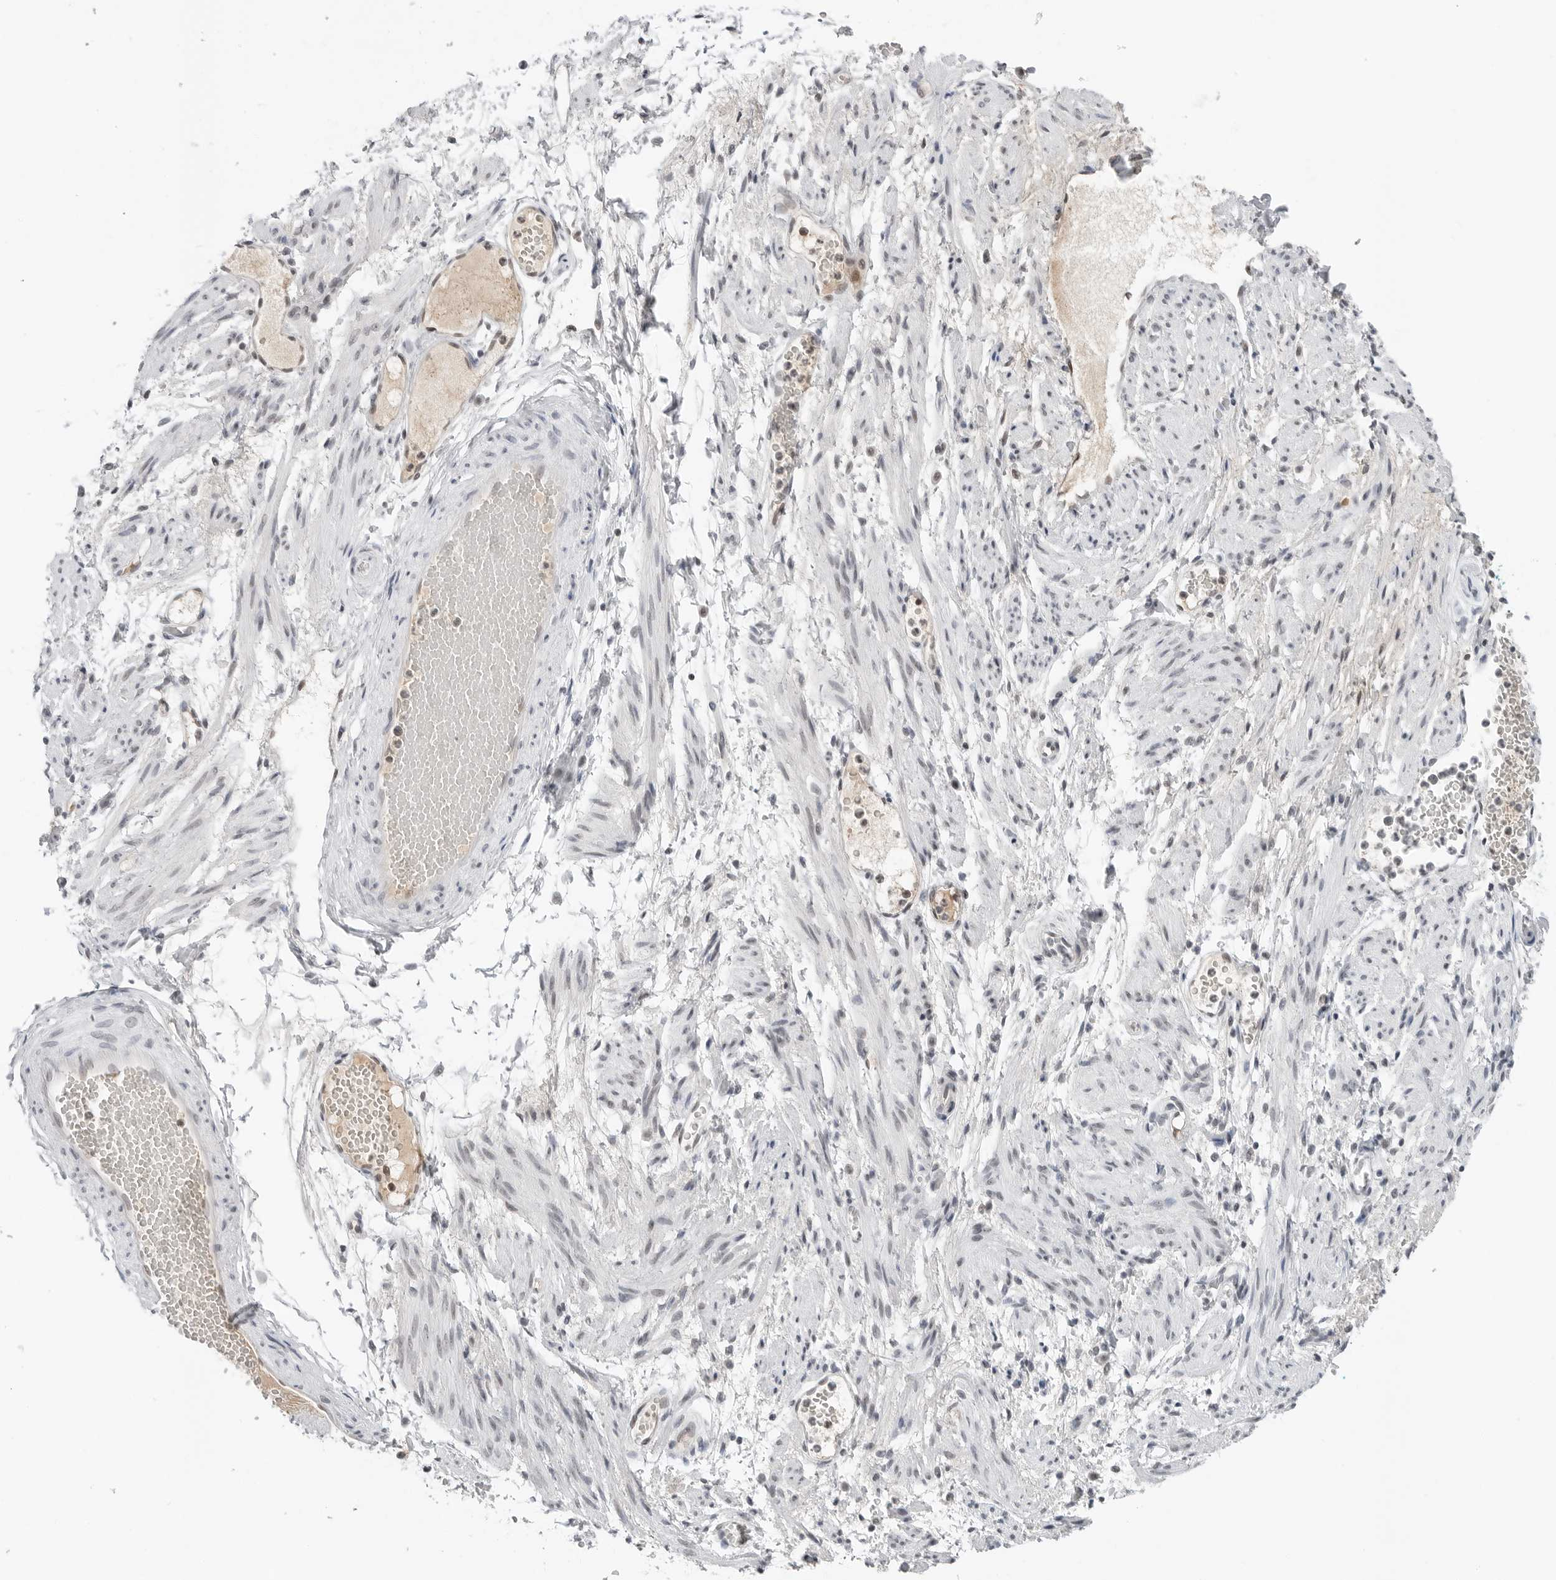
{"staining": {"intensity": "weak", "quantity": ">75%", "location": "nuclear"}, "tissue": "soft tissue", "cell_type": "Fibroblasts", "image_type": "normal", "snomed": [{"axis": "morphology", "description": "Normal tissue, NOS"}, {"axis": "topography", "description": "Smooth muscle"}, {"axis": "topography", "description": "Peripheral nerve tissue"}], "caption": "This image shows immunohistochemistry staining of benign soft tissue, with low weak nuclear staining in about >75% of fibroblasts.", "gene": "WRAP53", "patient": {"sex": "female", "age": 39}}